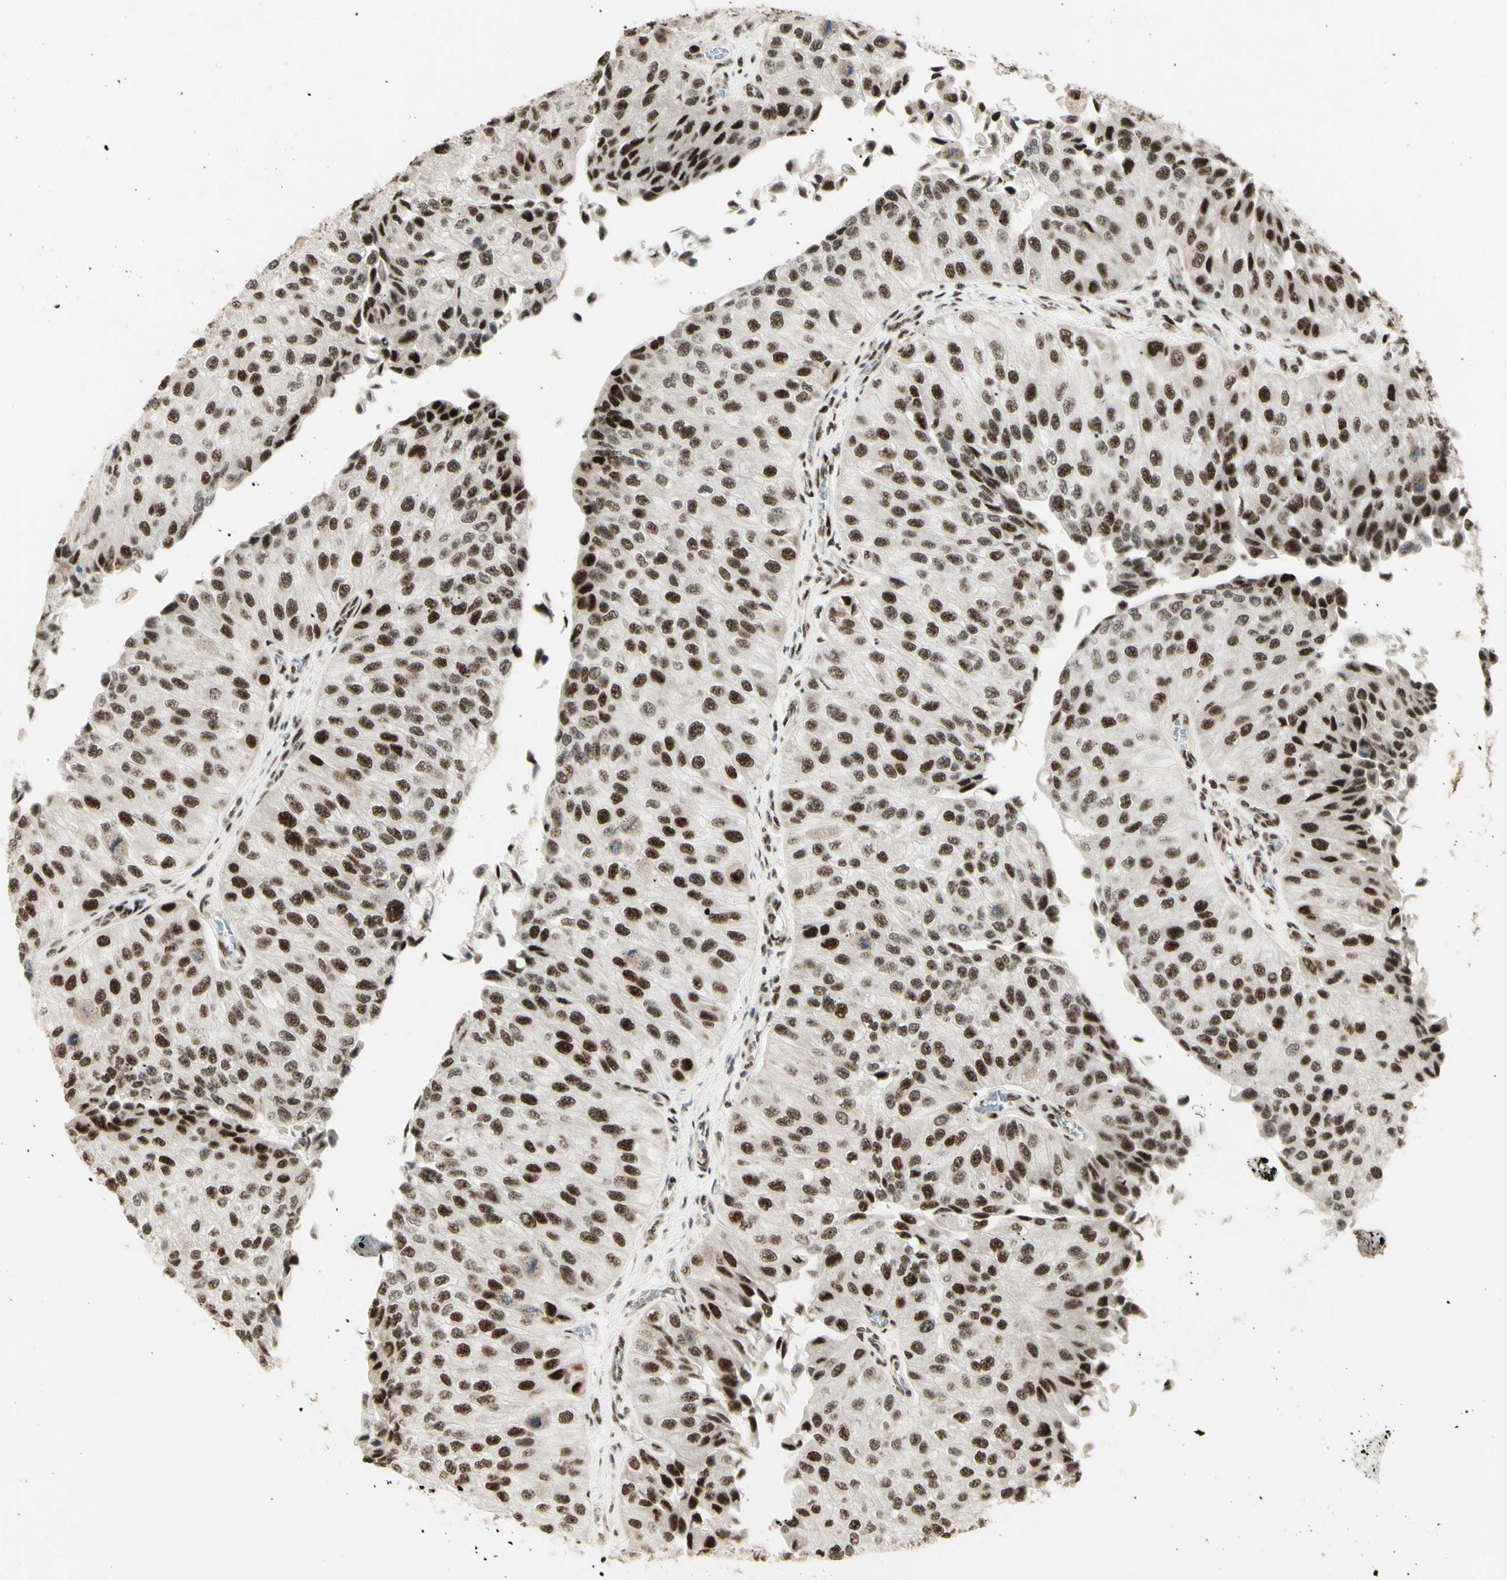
{"staining": {"intensity": "strong", "quantity": ">75%", "location": "nuclear"}, "tissue": "urothelial cancer", "cell_type": "Tumor cells", "image_type": "cancer", "snomed": [{"axis": "morphology", "description": "Urothelial carcinoma, High grade"}, {"axis": "topography", "description": "Kidney"}, {"axis": "topography", "description": "Urinary bladder"}], "caption": "Immunohistochemical staining of urothelial cancer shows high levels of strong nuclear expression in about >75% of tumor cells.", "gene": "DHX9", "patient": {"sex": "male", "age": 77}}